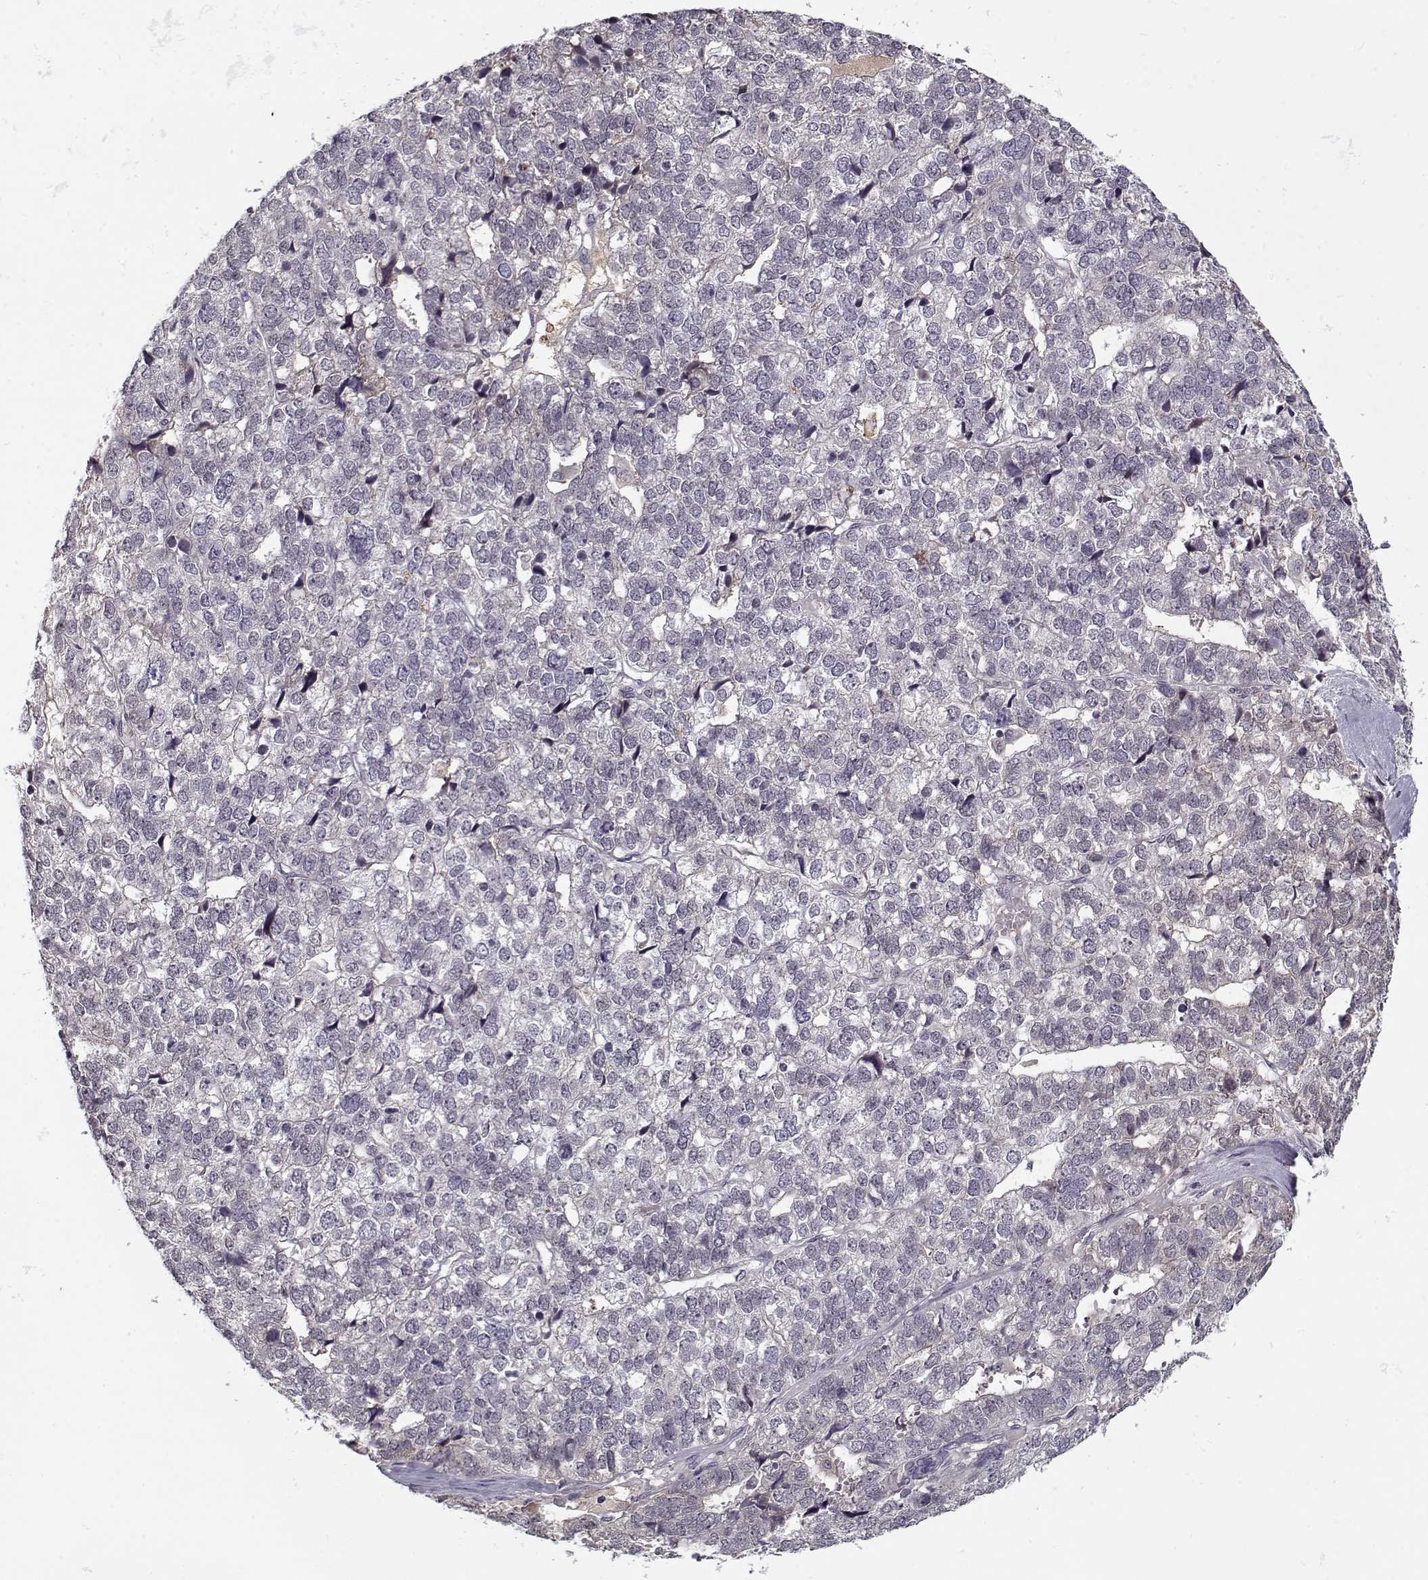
{"staining": {"intensity": "negative", "quantity": "none", "location": "none"}, "tissue": "stomach cancer", "cell_type": "Tumor cells", "image_type": "cancer", "snomed": [{"axis": "morphology", "description": "Adenocarcinoma, NOS"}, {"axis": "topography", "description": "Stomach"}], "caption": "IHC micrograph of stomach cancer stained for a protein (brown), which reveals no positivity in tumor cells. Nuclei are stained in blue.", "gene": "AFM", "patient": {"sex": "male", "age": 69}}